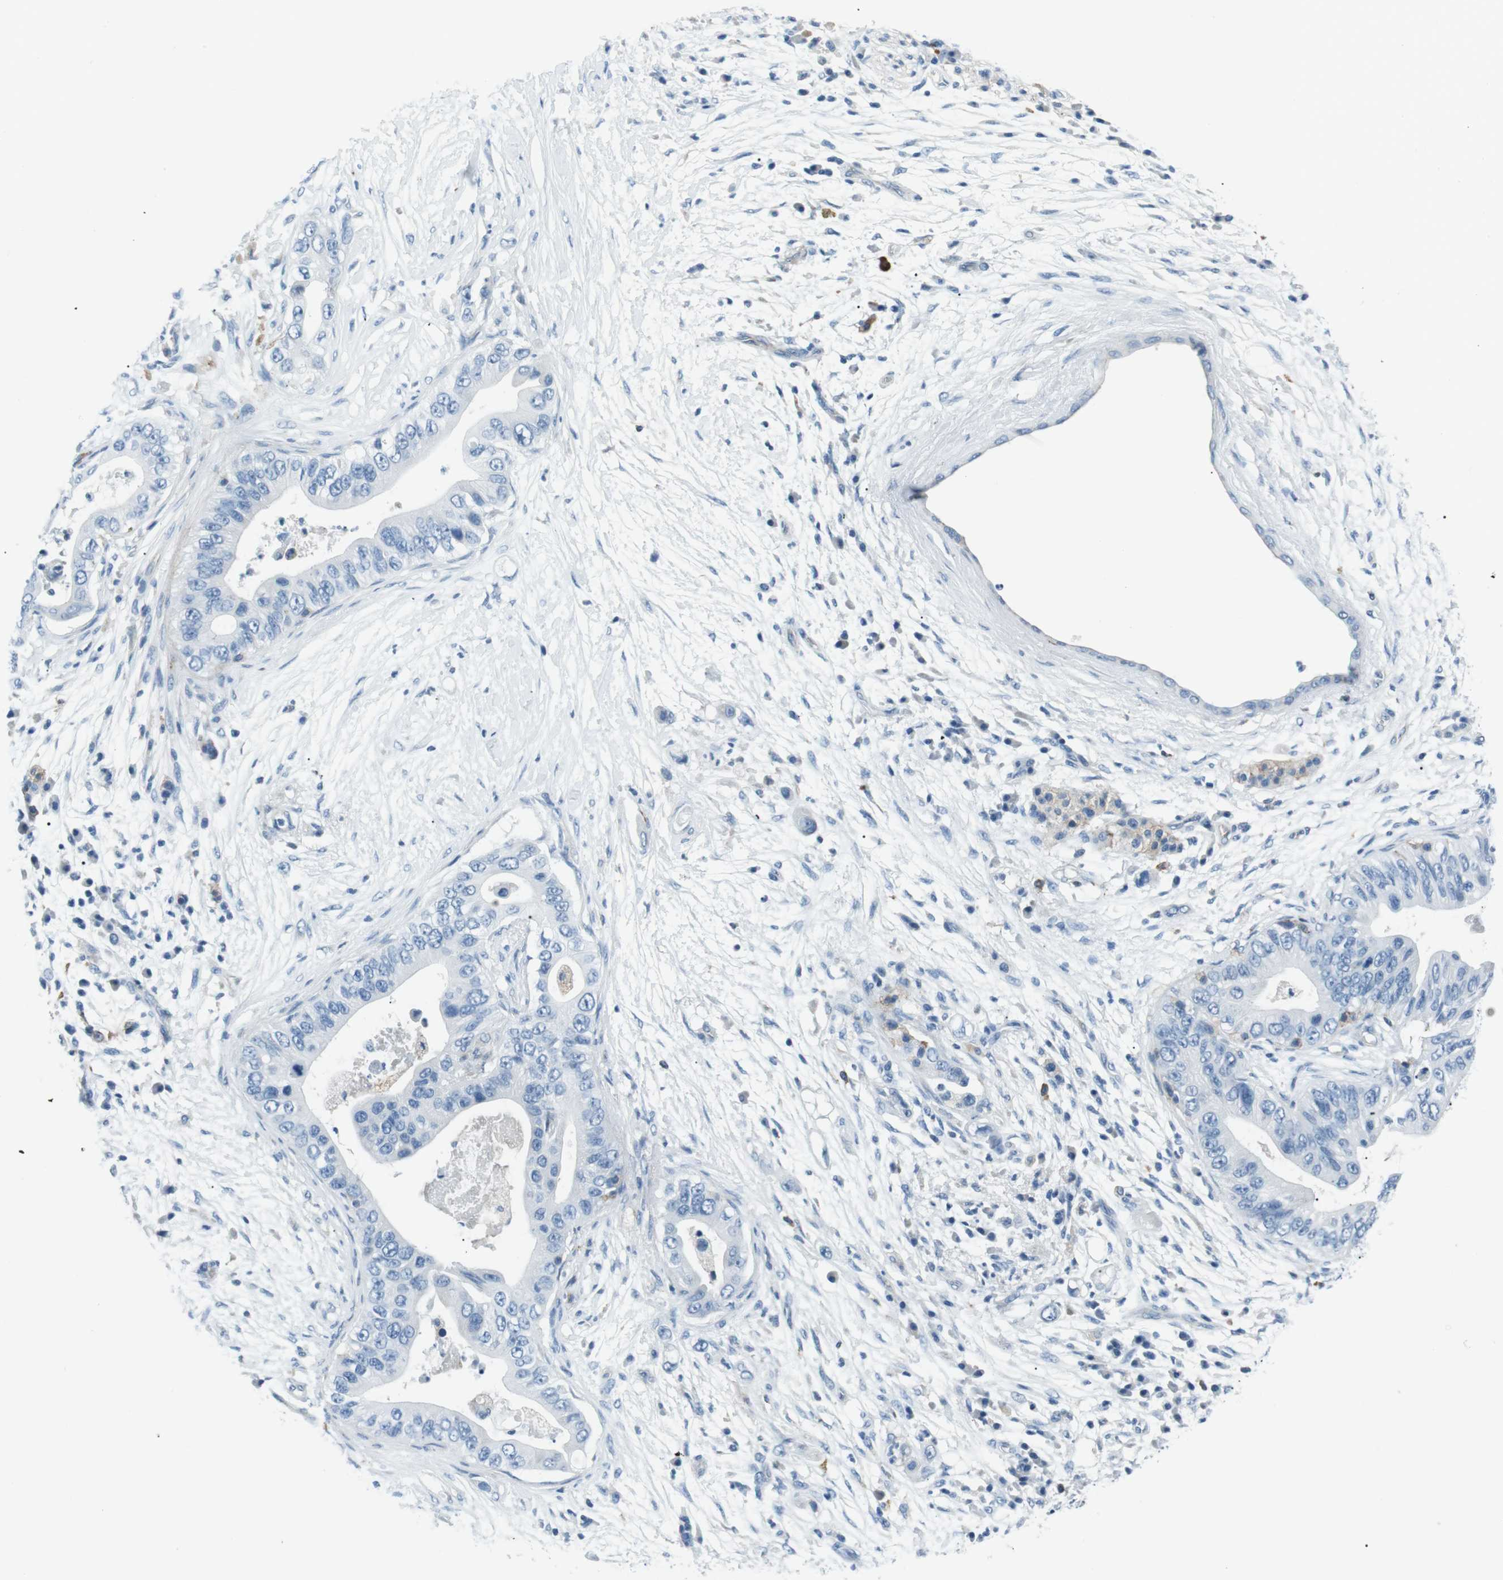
{"staining": {"intensity": "negative", "quantity": "none", "location": "none"}, "tissue": "pancreatic cancer", "cell_type": "Tumor cells", "image_type": "cancer", "snomed": [{"axis": "morphology", "description": "Adenocarcinoma, NOS"}, {"axis": "topography", "description": "Pancreas"}], "caption": "Tumor cells are negative for protein expression in human pancreatic cancer. Brightfield microscopy of immunohistochemistry stained with DAB (brown) and hematoxylin (blue), captured at high magnification.", "gene": "CSF2RA", "patient": {"sex": "male", "age": 77}}